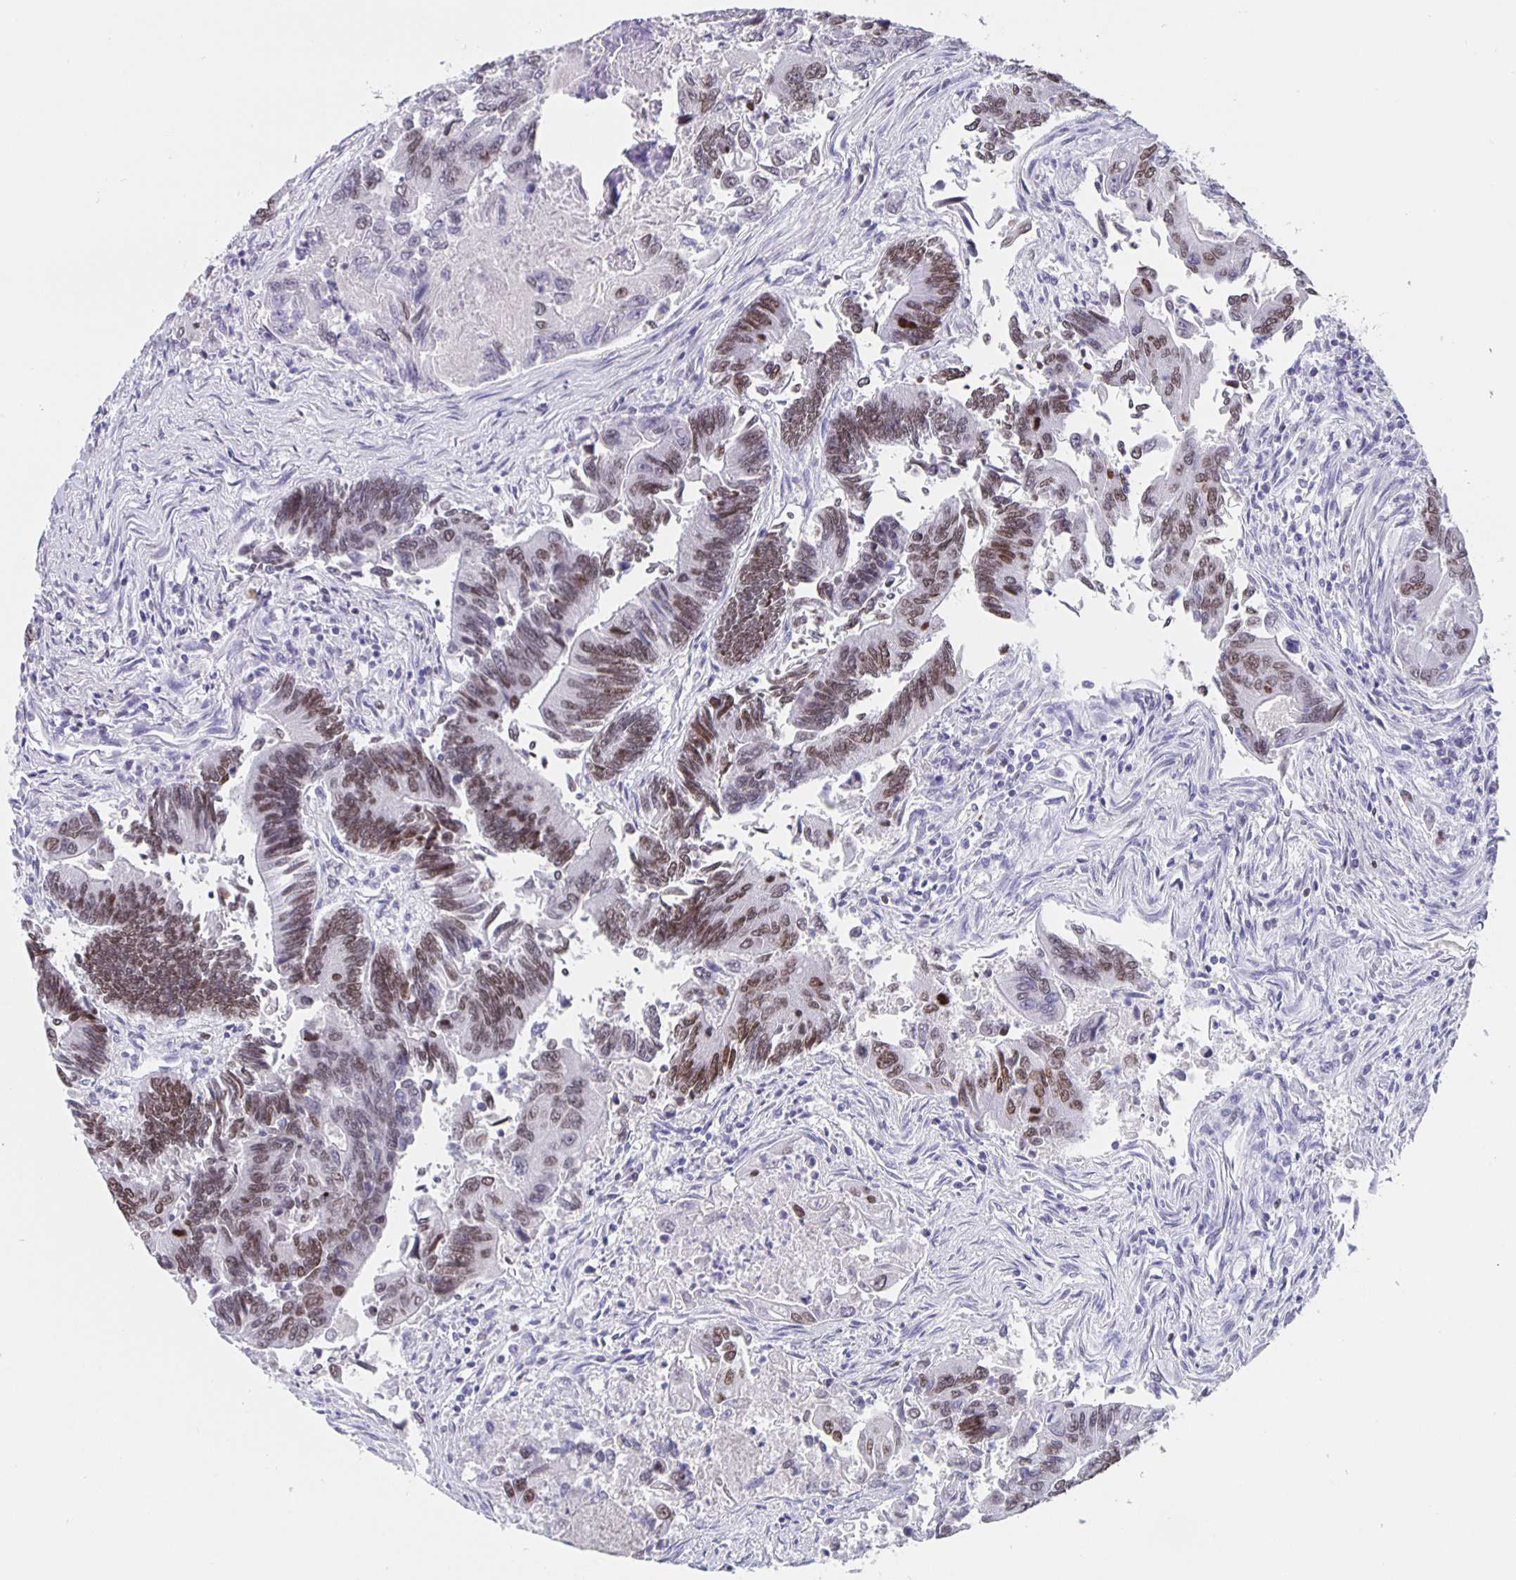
{"staining": {"intensity": "moderate", "quantity": ">75%", "location": "nuclear"}, "tissue": "colorectal cancer", "cell_type": "Tumor cells", "image_type": "cancer", "snomed": [{"axis": "morphology", "description": "Adenocarcinoma, NOS"}, {"axis": "topography", "description": "Colon"}], "caption": "An image of human colorectal cancer (adenocarcinoma) stained for a protein shows moderate nuclear brown staining in tumor cells. (DAB (3,3'-diaminobenzidine) IHC with brightfield microscopy, high magnification).", "gene": "SATB2", "patient": {"sex": "female", "age": 67}}